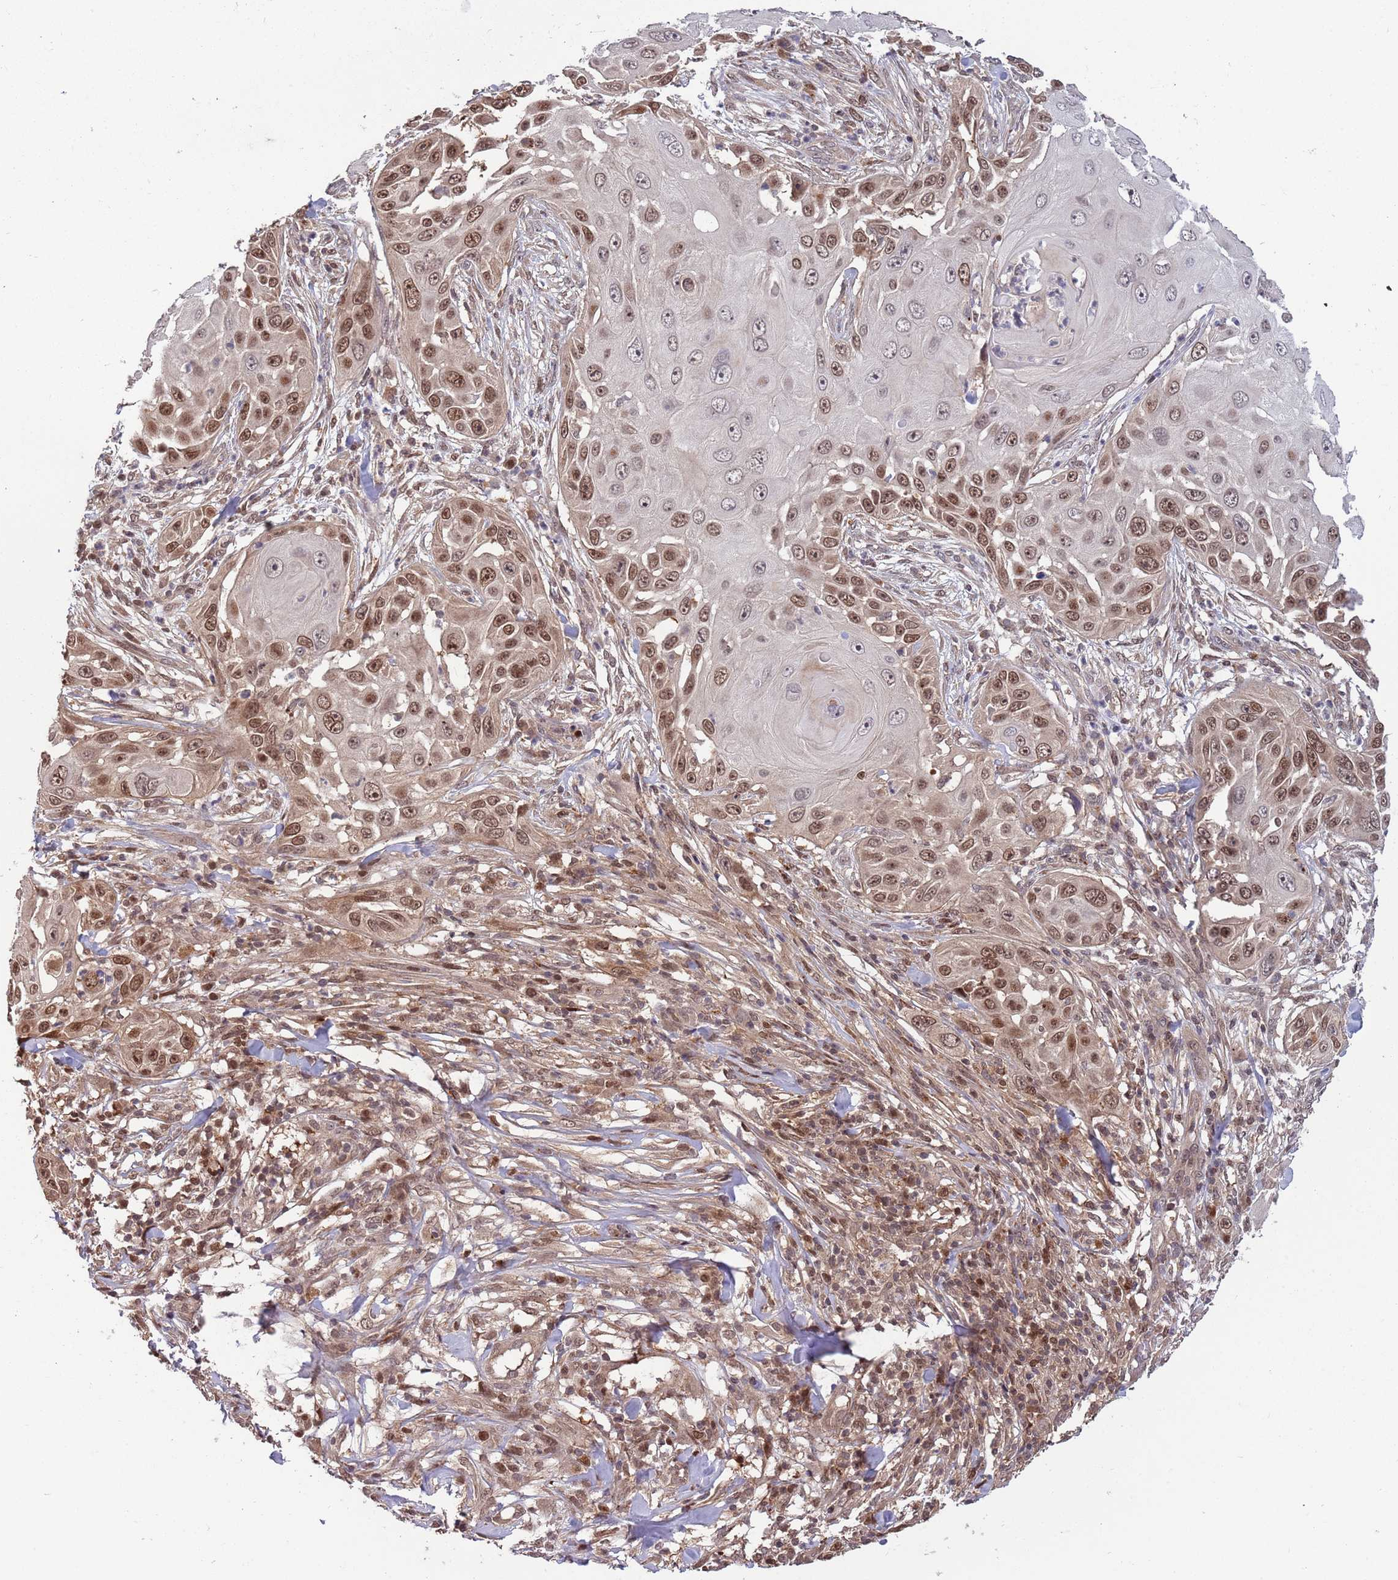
{"staining": {"intensity": "moderate", "quantity": "25%-75%", "location": "nuclear"}, "tissue": "skin cancer", "cell_type": "Tumor cells", "image_type": "cancer", "snomed": [{"axis": "morphology", "description": "Squamous cell carcinoma, NOS"}, {"axis": "topography", "description": "Skin"}], "caption": "An image showing moderate nuclear positivity in approximately 25%-75% of tumor cells in skin cancer, as visualized by brown immunohistochemical staining.", "gene": "SALL1", "patient": {"sex": "female", "age": 44}}